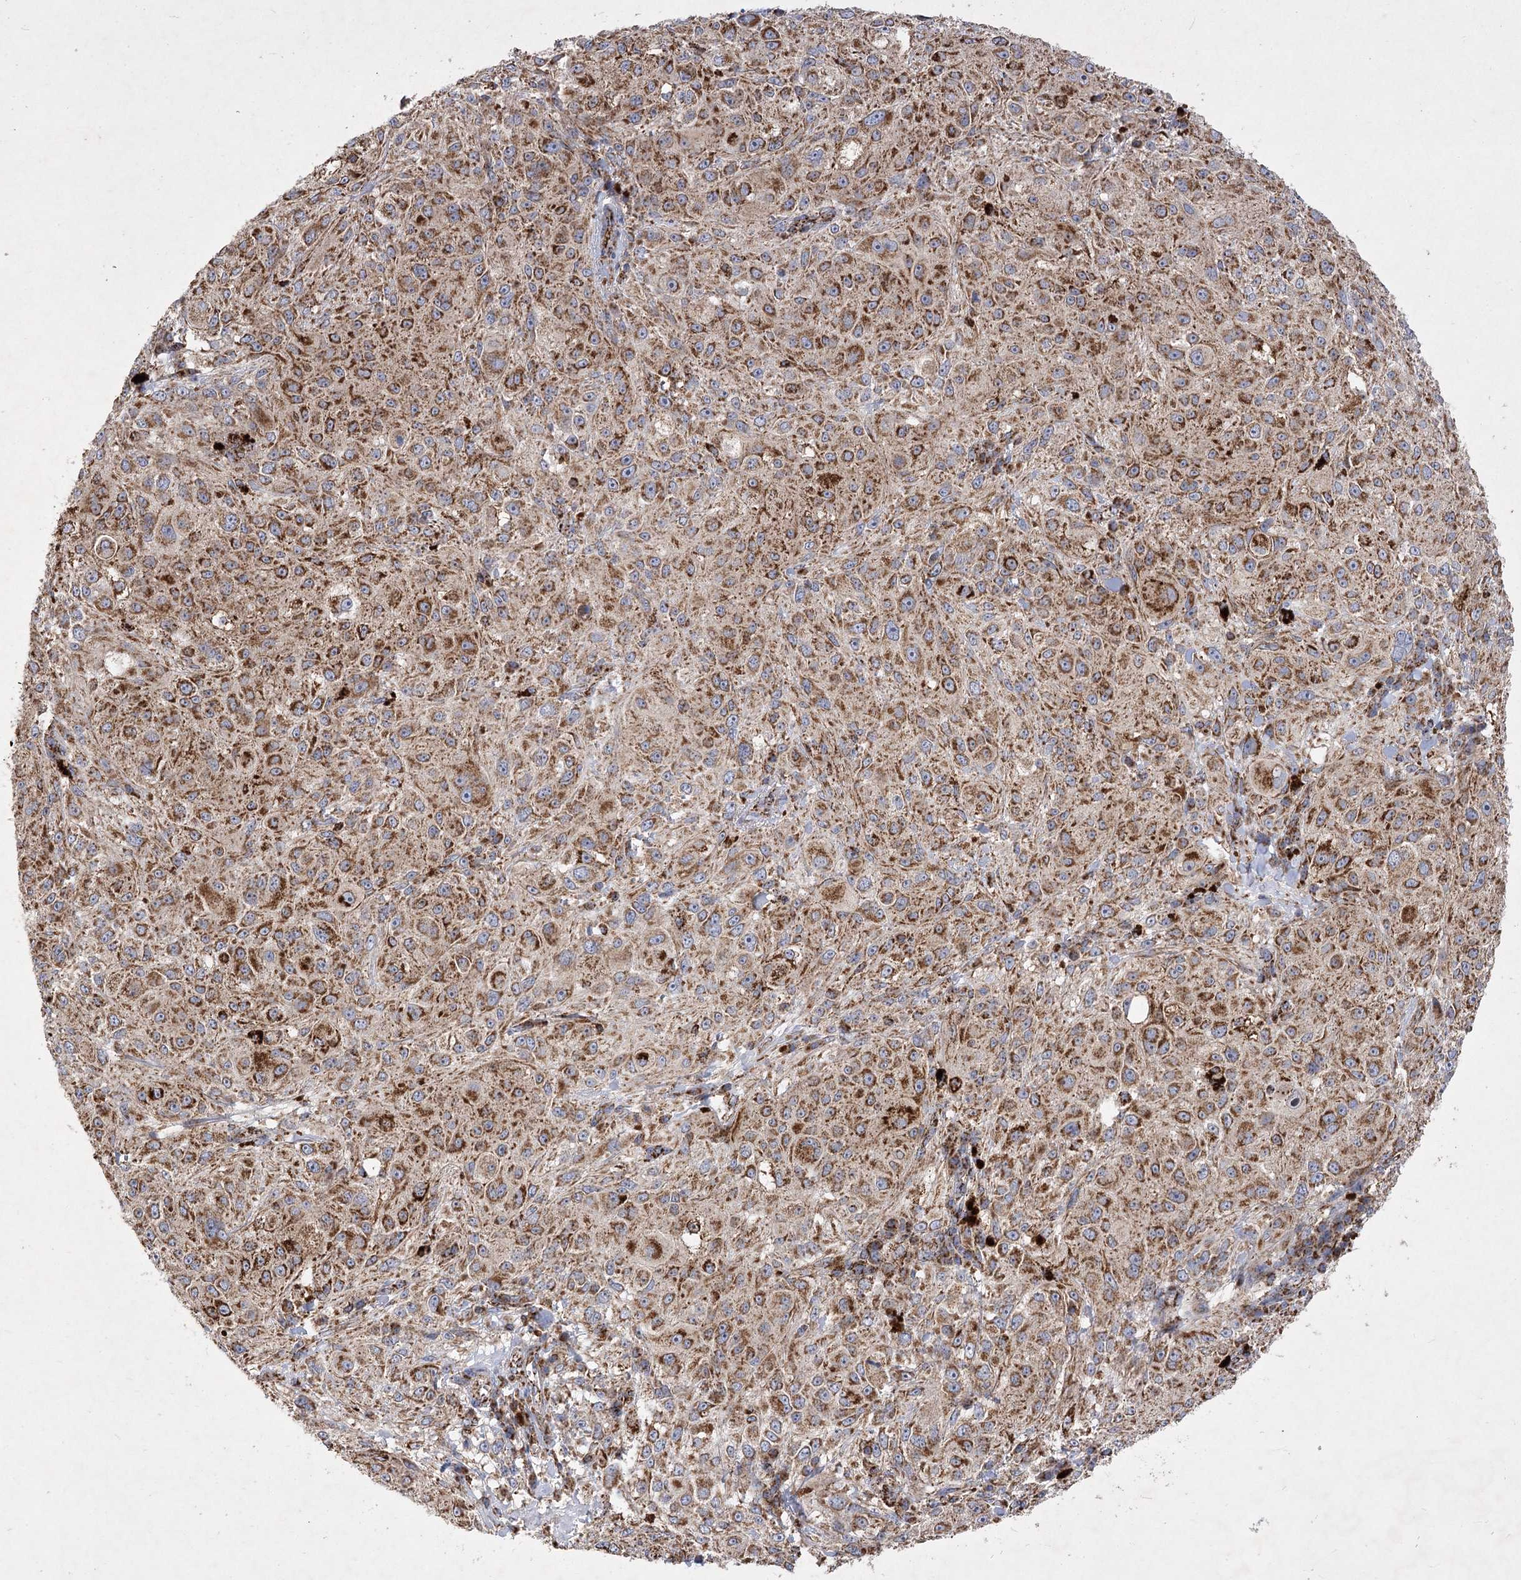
{"staining": {"intensity": "strong", "quantity": ">75%", "location": "cytoplasmic/membranous"}, "tissue": "melanoma", "cell_type": "Tumor cells", "image_type": "cancer", "snomed": [{"axis": "morphology", "description": "Necrosis, NOS"}, {"axis": "morphology", "description": "Malignant melanoma, NOS"}, {"axis": "topography", "description": "Skin"}], "caption": "This is an image of immunohistochemistry (IHC) staining of malignant melanoma, which shows strong expression in the cytoplasmic/membranous of tumor cells.", "gene": "ASNSD1", "patient": {"sex": "female", "age": 87}}